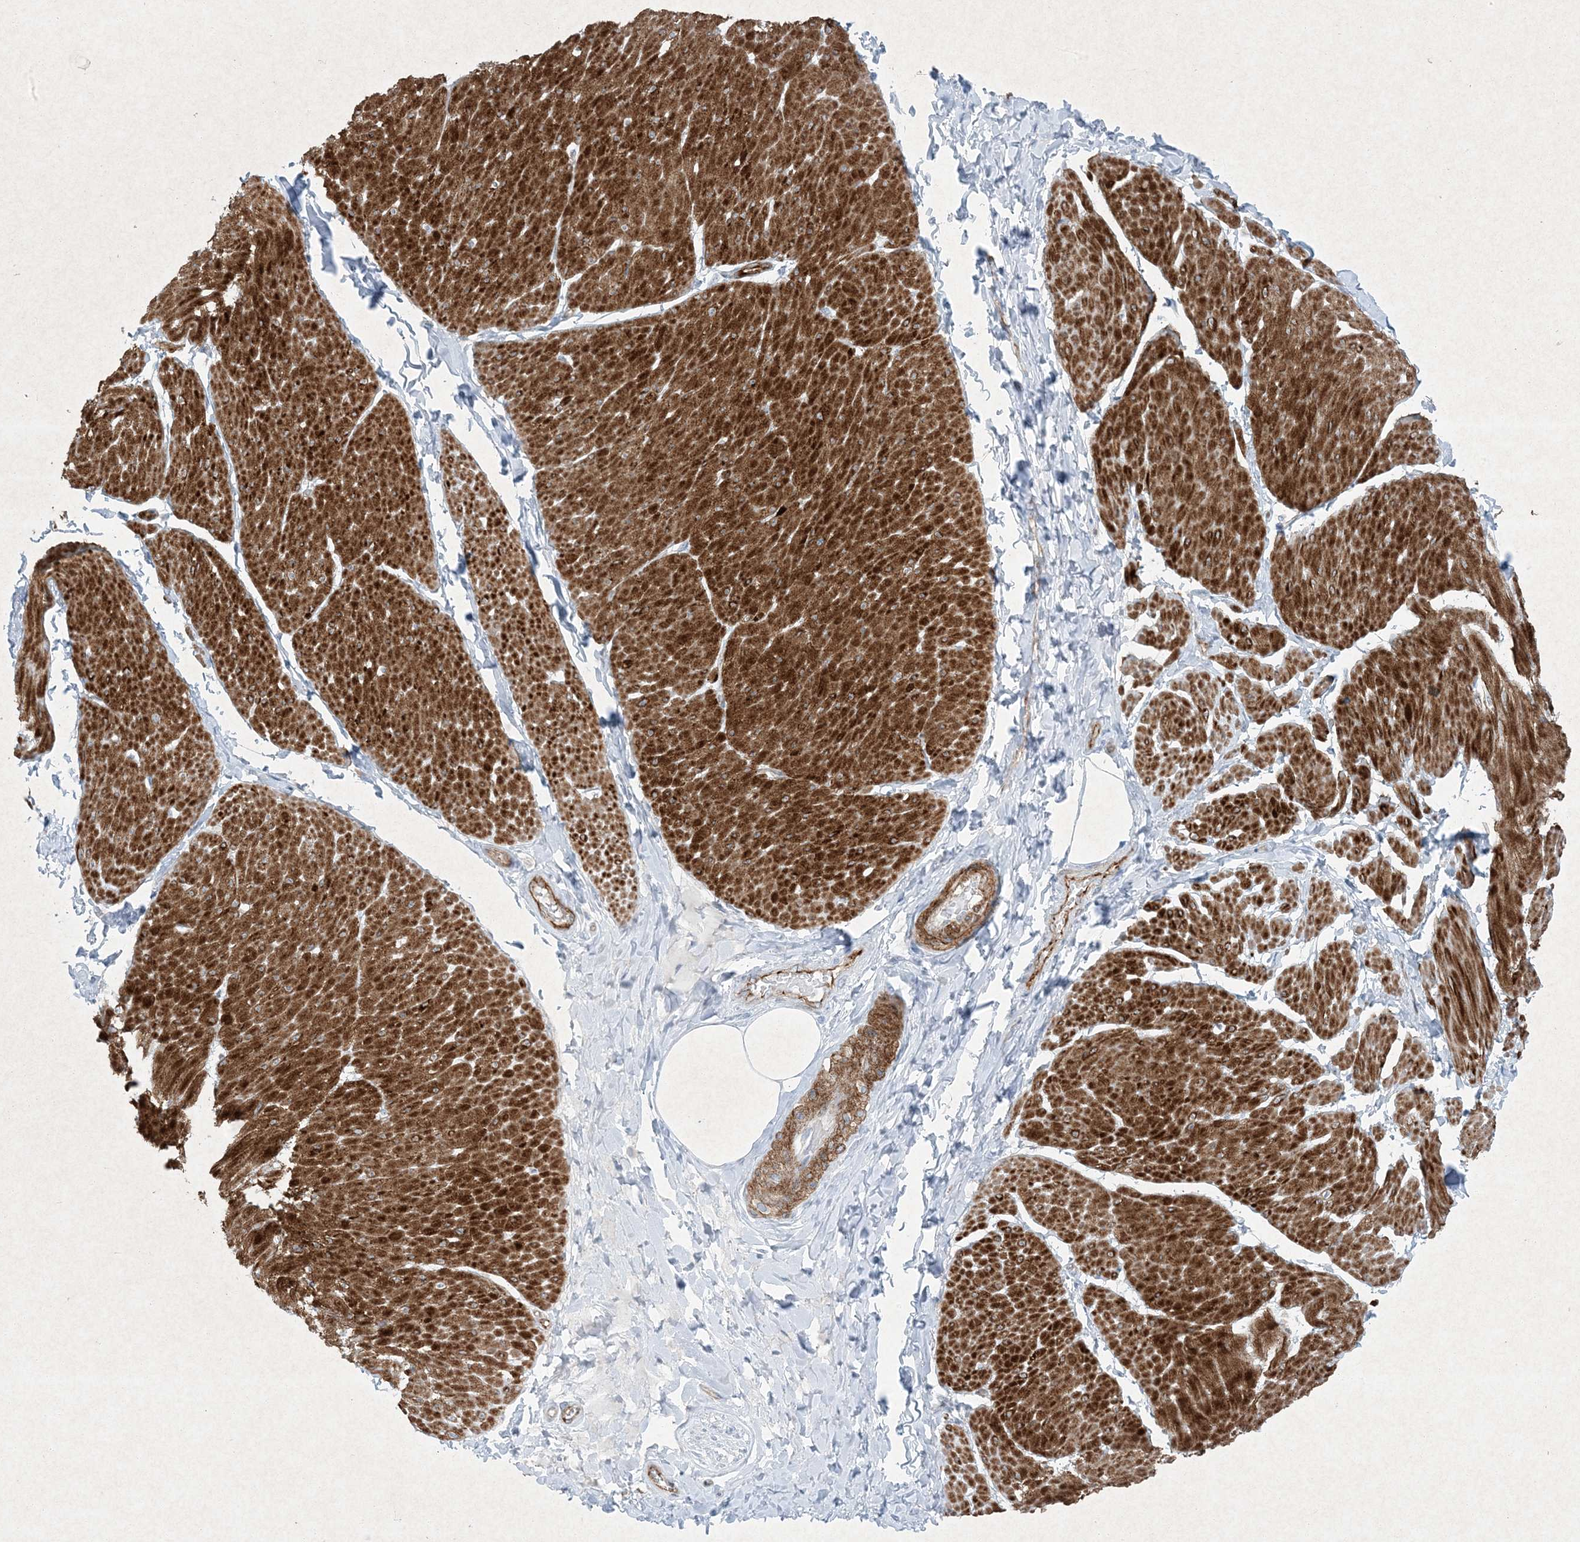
{"staining": {"intensity": "strong", "quantity": ">75%", "location": "cytoplasmic/membranous"}, "tissue": "smooth muscle", "cell_type": "Smooth muscle cells", "image_type": "normal", "snomed": [{"axis": "morphology", "description": "Urothelial carcinoma, High grade"}, {"axis": "topography", "description": "Urinary bladder"}], "caption": "A brown stain shows strong cytoplasmic/membranous expression of a protein in smooth muscle cells of unremarkable human smooth muscle.", "gene": "PGM5", "patient": {"sex": "male", "age": 46}}